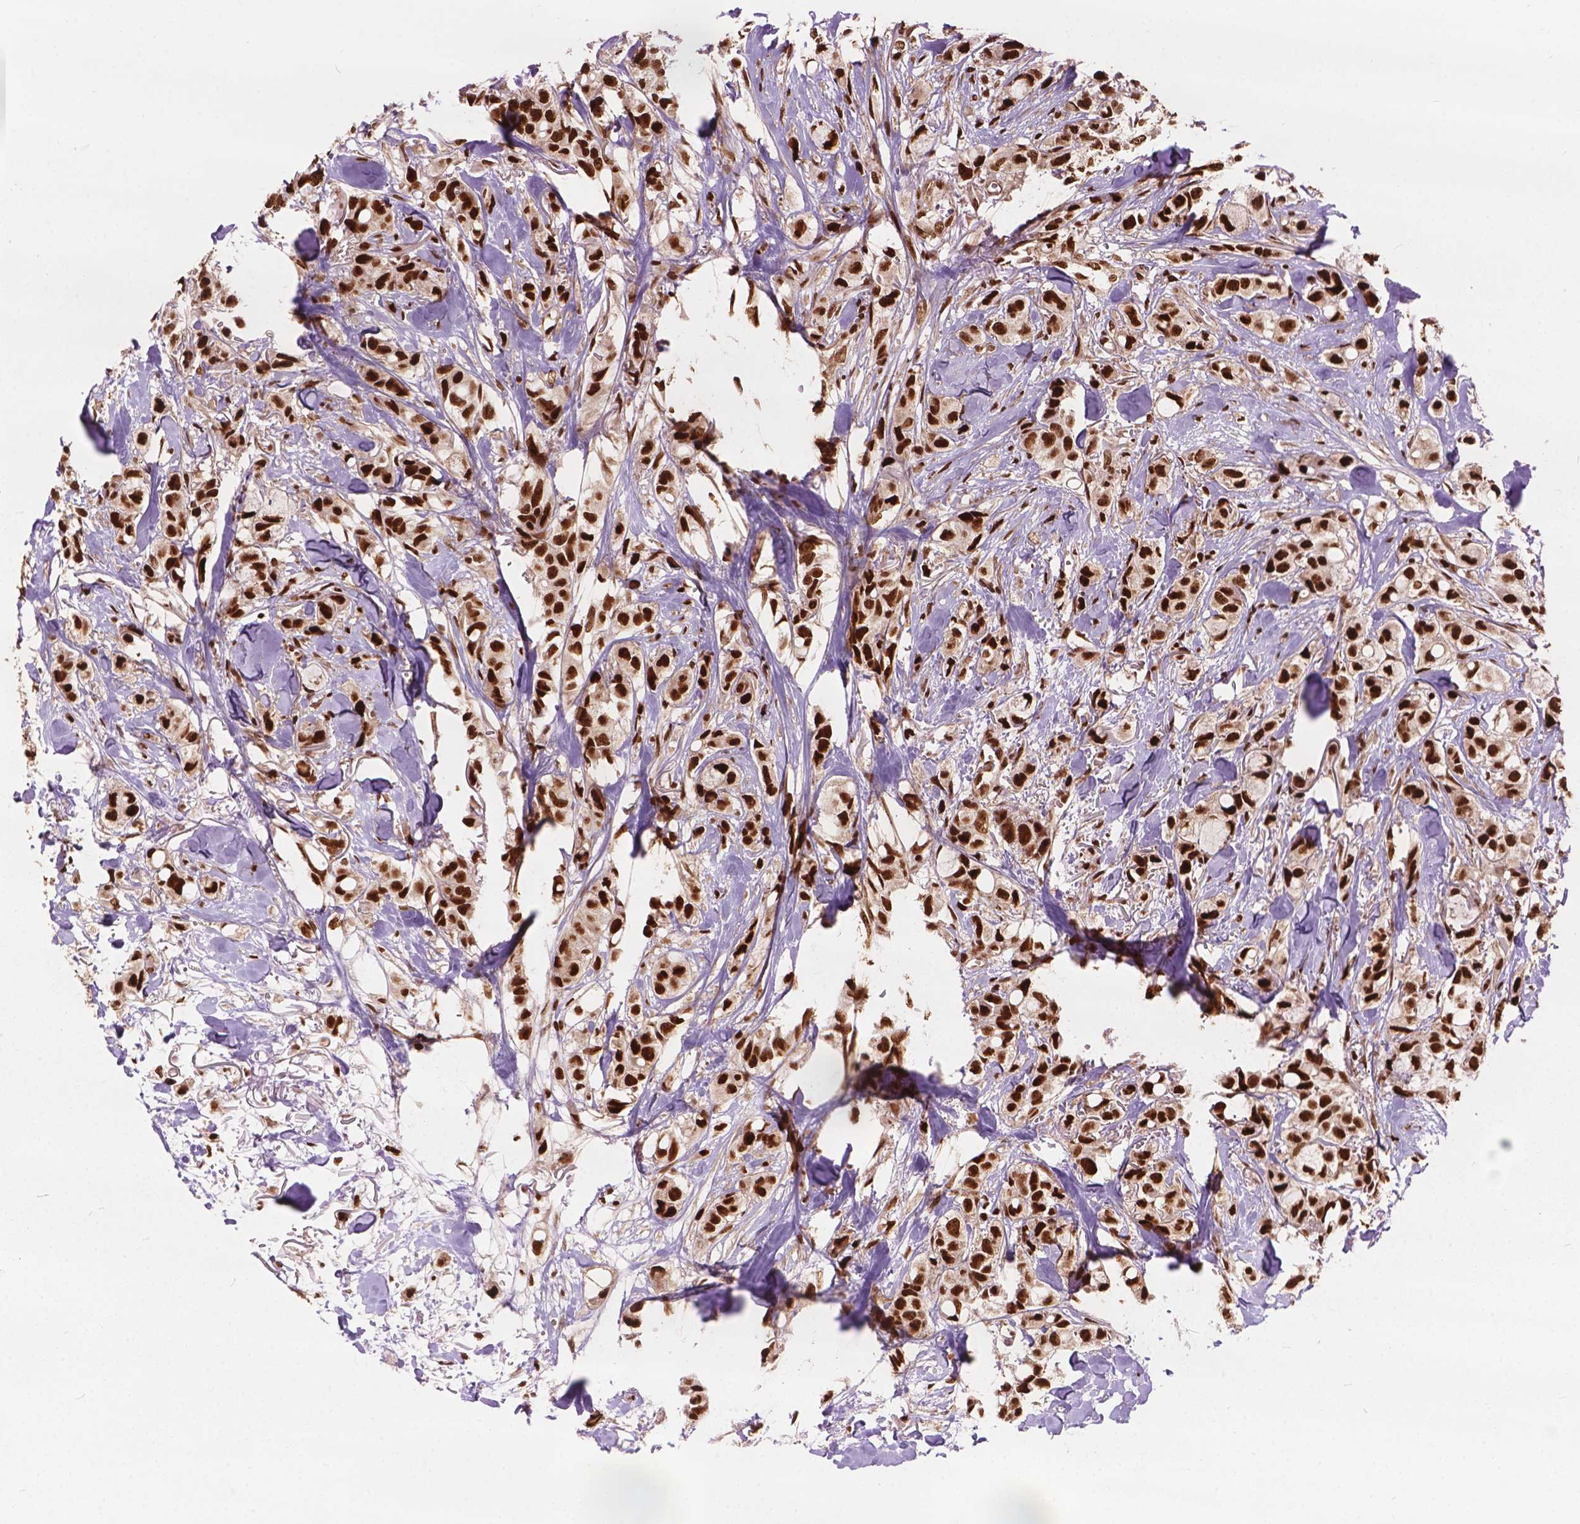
{"staining": {"intensity": "moderate", "quantity": ">75%", "location": "nuclear"}, "tissue": "breast cancer", "cell_type": "Tumor cells", "image_type": "cancer", "snomed": [{"axis": "morphology", "description": "Duct carcinoma"}, {"axis": "topography", "description": "Breast"}], "caption": "Breast cancer (intraductal carcinoma) was stained to show a protein in brown. There is medium levels of moderate nuclear positivity in approximately >75% of tumor cells. (IHC, brightfield microscopy, high magnification).", "gene": "ANP32B", "patient": {"sex": "female", "age": 85}}